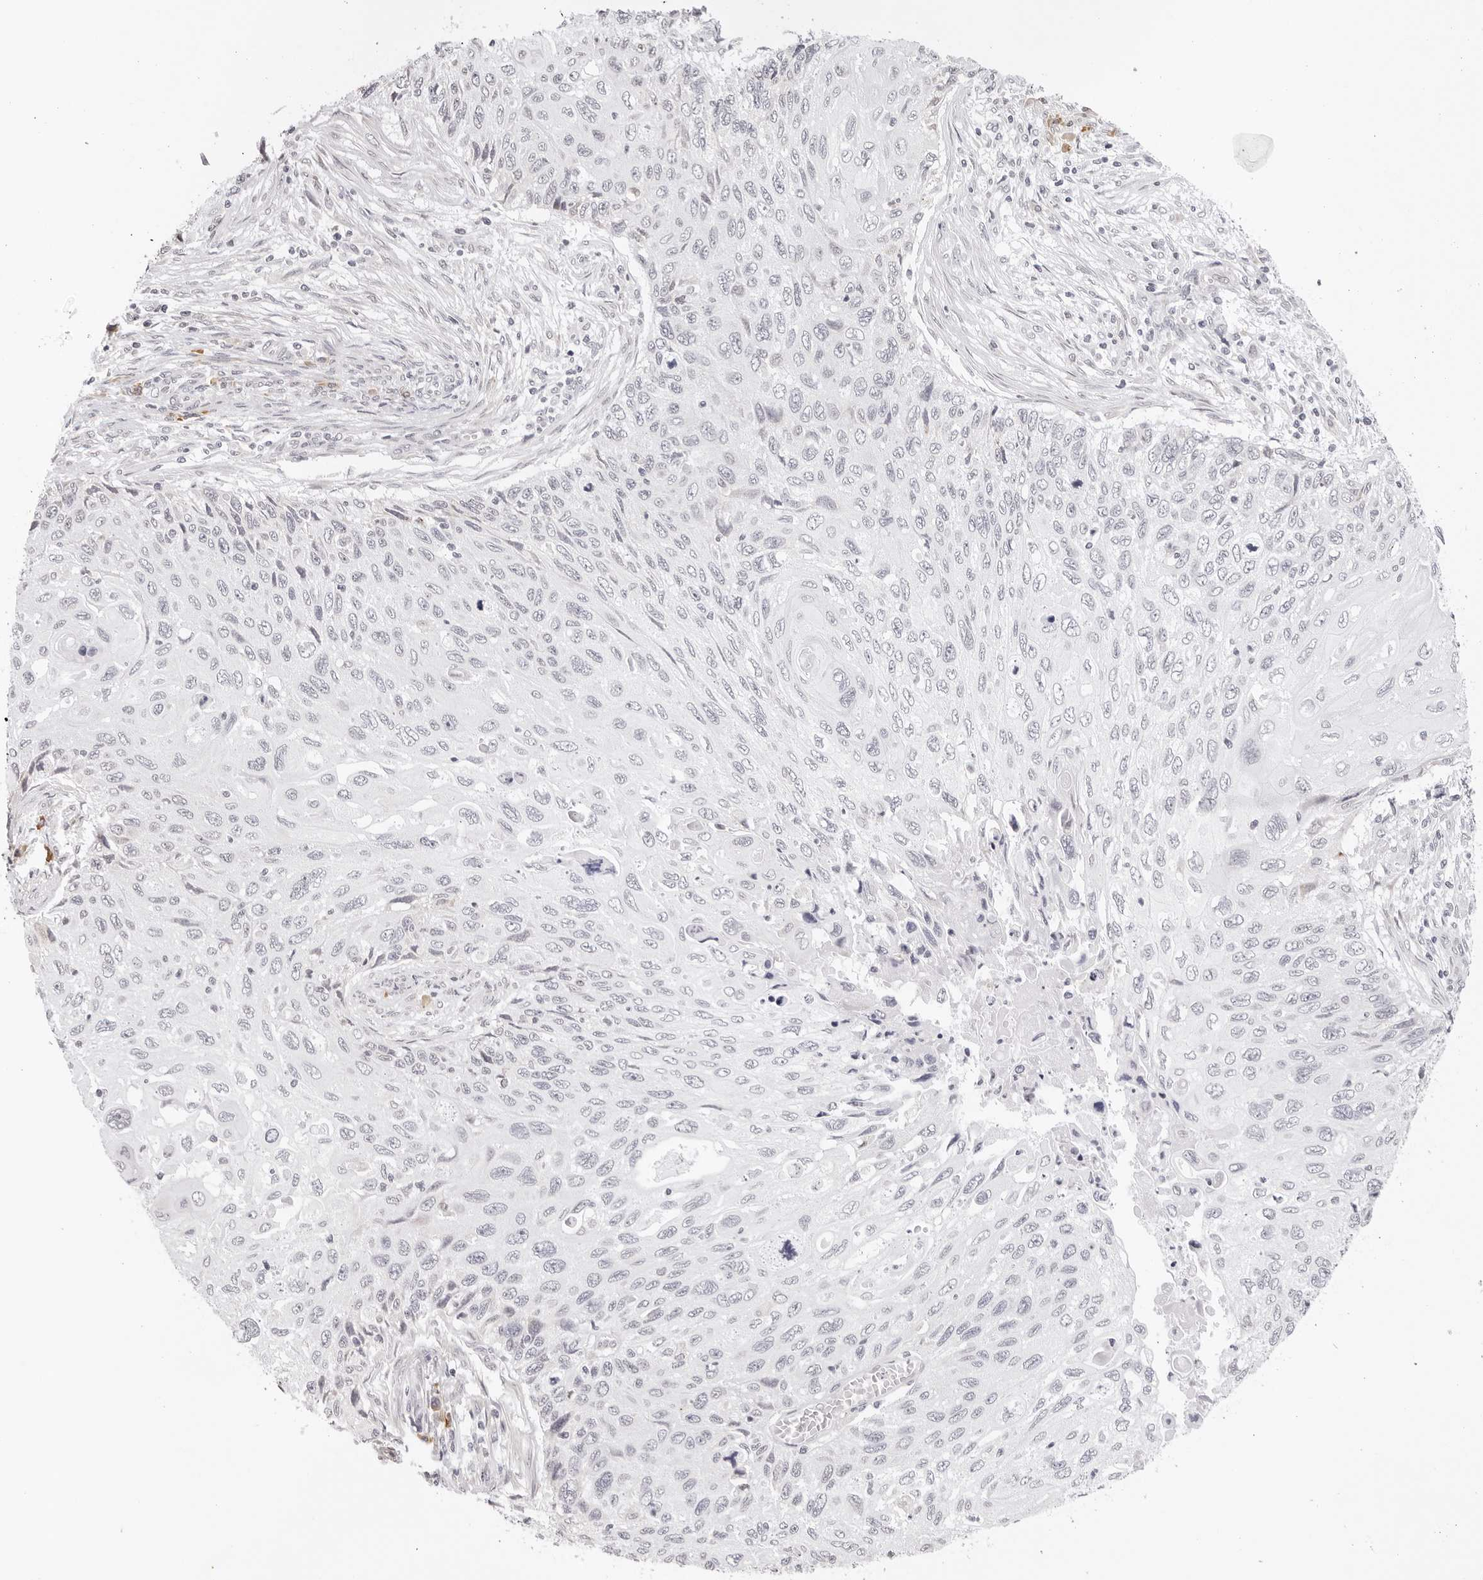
{"staining": {"intensity": "negative", "quantity": "none", "location": "none"}, "tissue": "cervical cancer", "cell_type": "Tumor cells", "image_type": "cancer", "snomed": [{"axis": "morphology", "description": "Squamous cell carcinoma, NOS"}, {"axis": "topography", "description": "Cervix"}], "caption": "Cervical cancer was stained to show a protein in brown. There is no significant expression in tumor cells.", "gene": "IL17RA", "patient": {"sex": "female", "age": 70}}